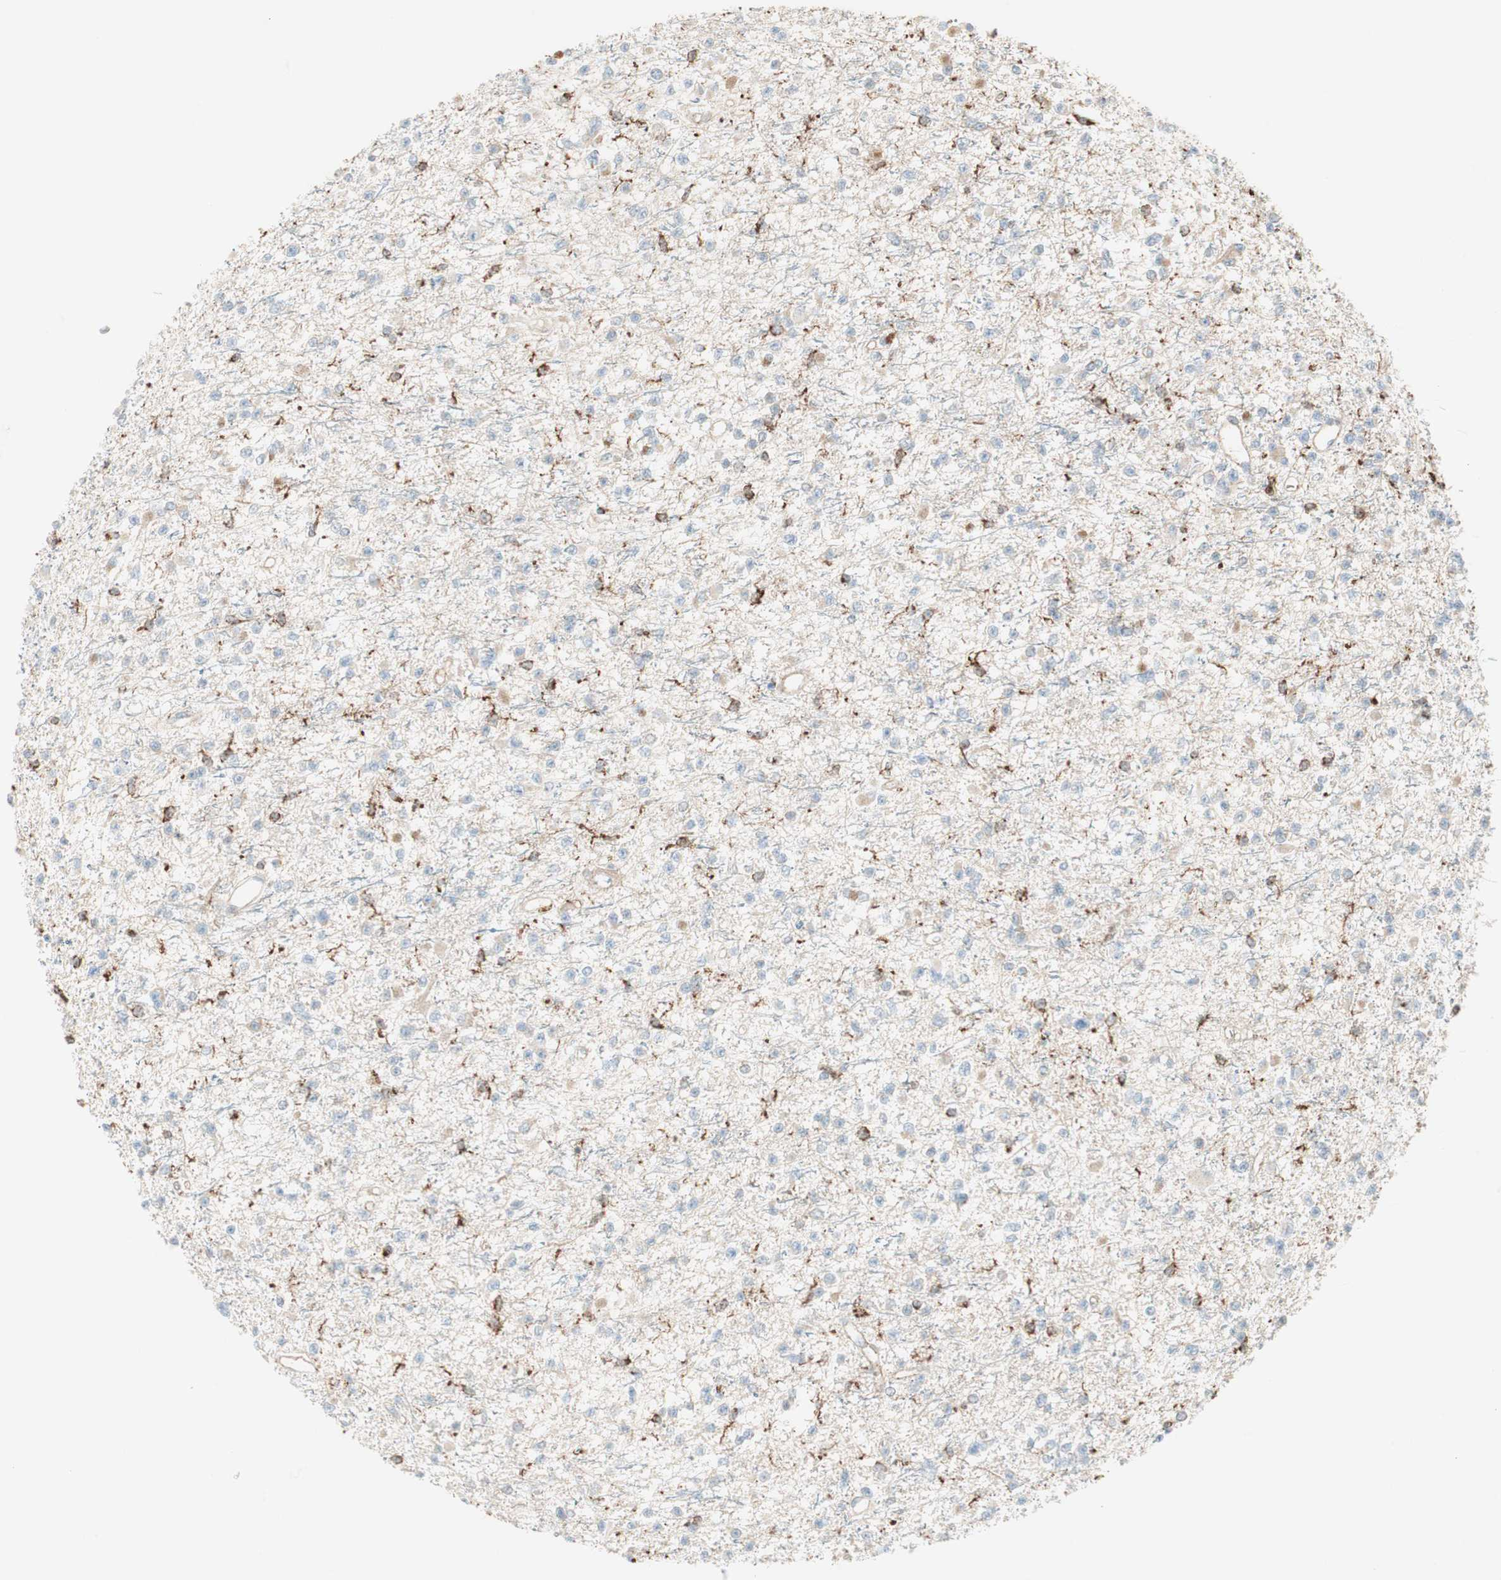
{"staining": {"intensity": "negative", "quantity": "none", "location": "none"}, "tissue": "glioma", "cell_type": "Tumor cells", "image_type": "cancer", "snomed": [{"axis": "morphology", "description": "Glioma, malignant, Low grade"}, {"axis": "topography", "description": "Brain"}], "caption": "This micrograph is of malignant glioma (low-grade) stained with immunohistochemistry to label a protein in brown with the nuclei are counter-stained blue. There is no staining in tumor cells.", "gene": "ATP6V1G1", "patient": {"sex": "female", "age": 22}}